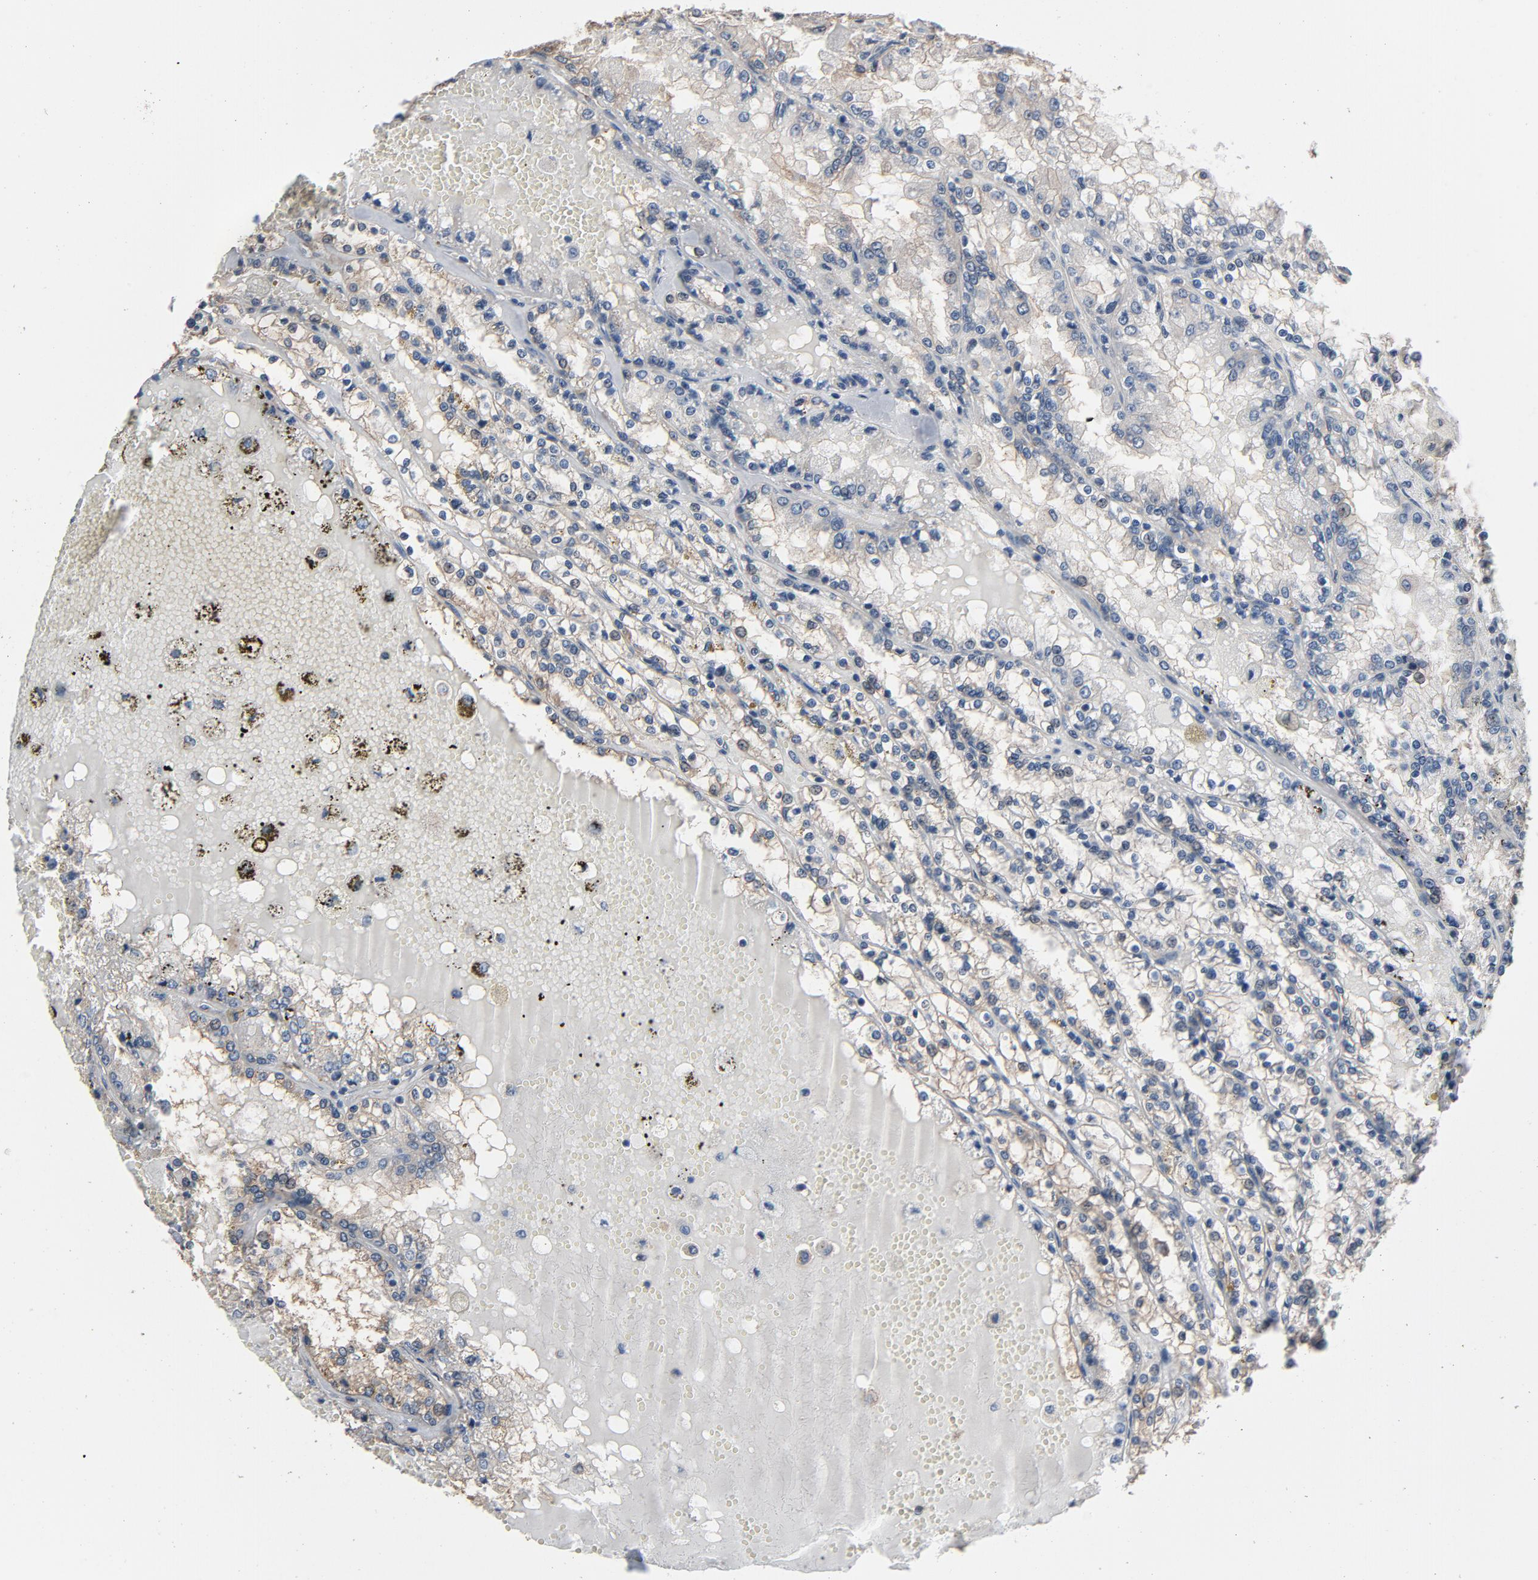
{"staining": {"intensity": "weak", "quantity": "25%-75%", "location": "cytoplasmic/membranous"}, "tissue": "renal cancer", "cell_type": "Tumor cells", "image_type": "cancer", "snomed": [{"axis": "morphology", "description": "Adenocarcinoma, NOS"}, {"axis": "topography", "description": "Kidney"}], "caption": "This is an image of immunohistochemistry staining of adenocarcinoma (renal), which shows weak staining in the cytoplasmic/membranous of tumor cells.", "gene": "SOX6", "patient": {"sex": "female", "age": 56}}